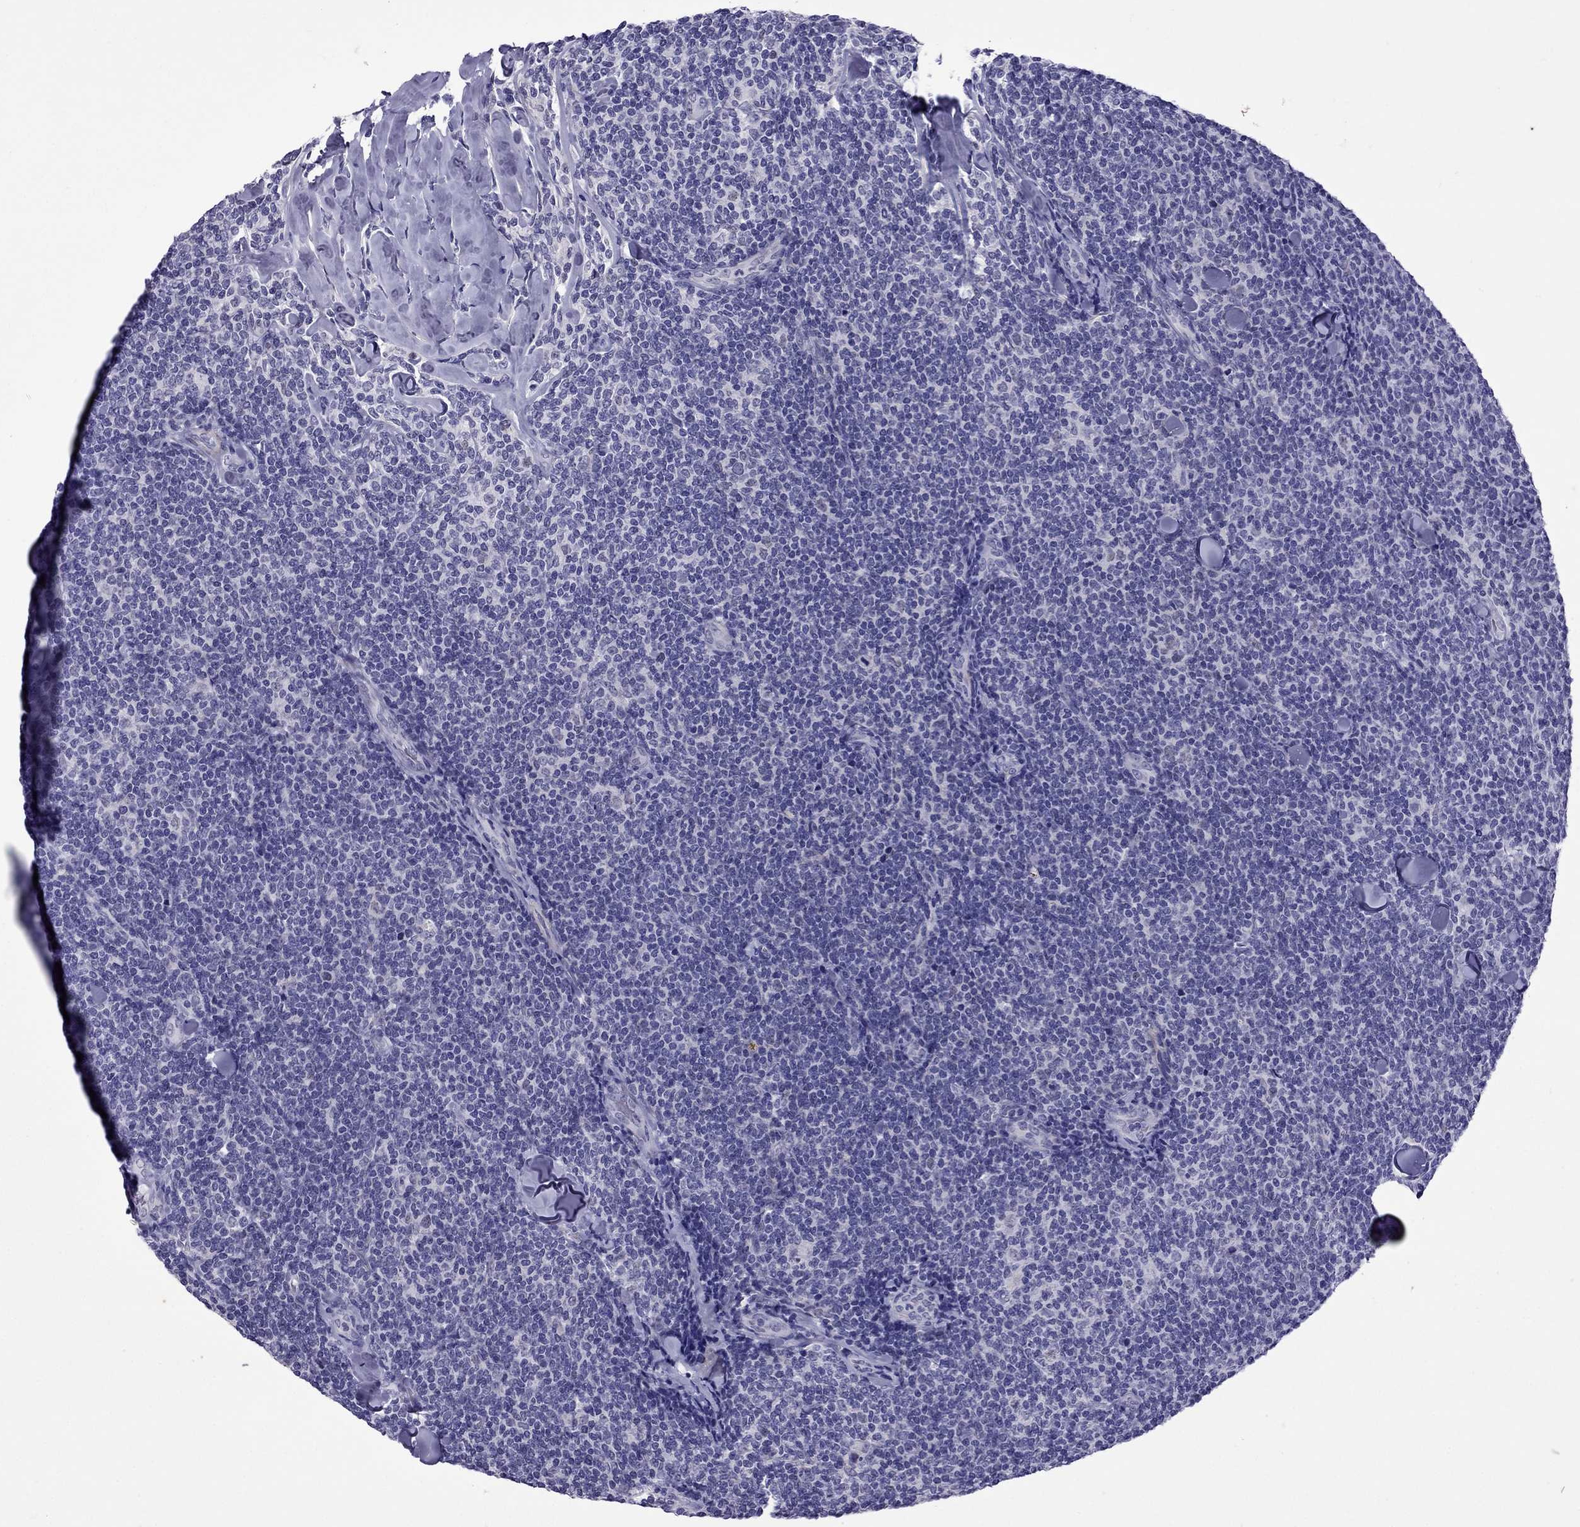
{"staining": {"intensity": "negative", "quantity": "none", "location": "none"}, "tissue": "lymphoma", "cell_type": "Tumor cells", "image_type": "cancer", "snomed": [{"axis": "morphology", "description": "Malignant lymphoma, non-Hodgkin's type, Low grade"}, {"axis": "topography", "description": "Lymph node"}], "caption": "High power microscopy photomicrograph of an immunohistochemistry (IHC) histopathology image of lymphoma, revealing no significant staining in tumor cells.", "gene": "CHRNA5", "patient": {"sex": "female", "age": 56}}